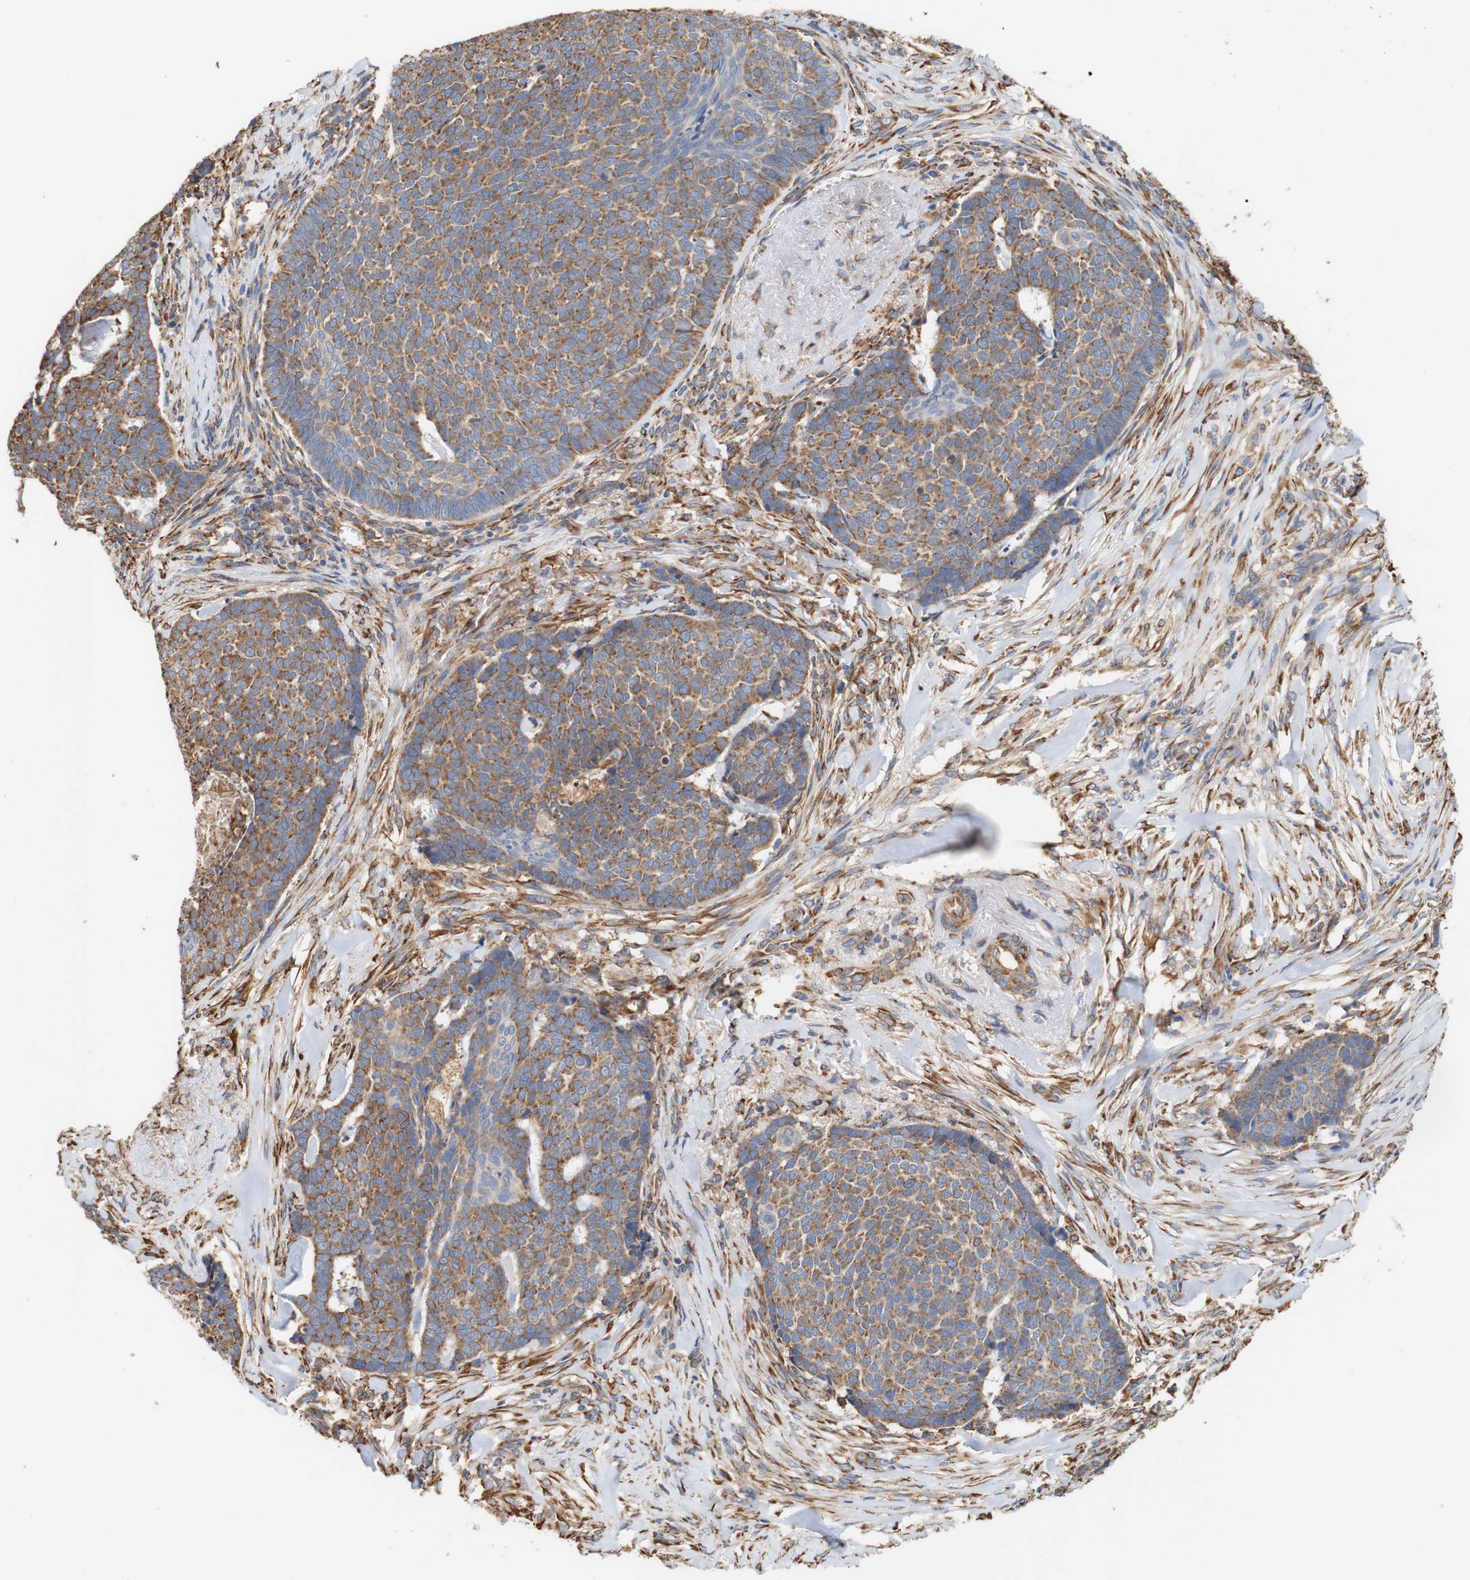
{"staining": {"intensity": "moderate", "quantity": ">75%", "location": "cytoplasmic/membranous"}, "tissue": "skin cancer", "cell_type": "Tumor cells", "image_type": "cancer", "snomed": [{"axis": "morphology", "description": "Basal cell carcinoma"}, {"axis": "topography", "description": "Skin"}], "caption": "High-power microscopy captured an immunohistochemistry (IHC) image of skin cancer (basal cell carcinoma), revealing moderate cytoplasmic/membranous staining in about >75% of tumor cells.", "gene": "EIF2AK4", "patient": {"sex": "male", "age": 84}}